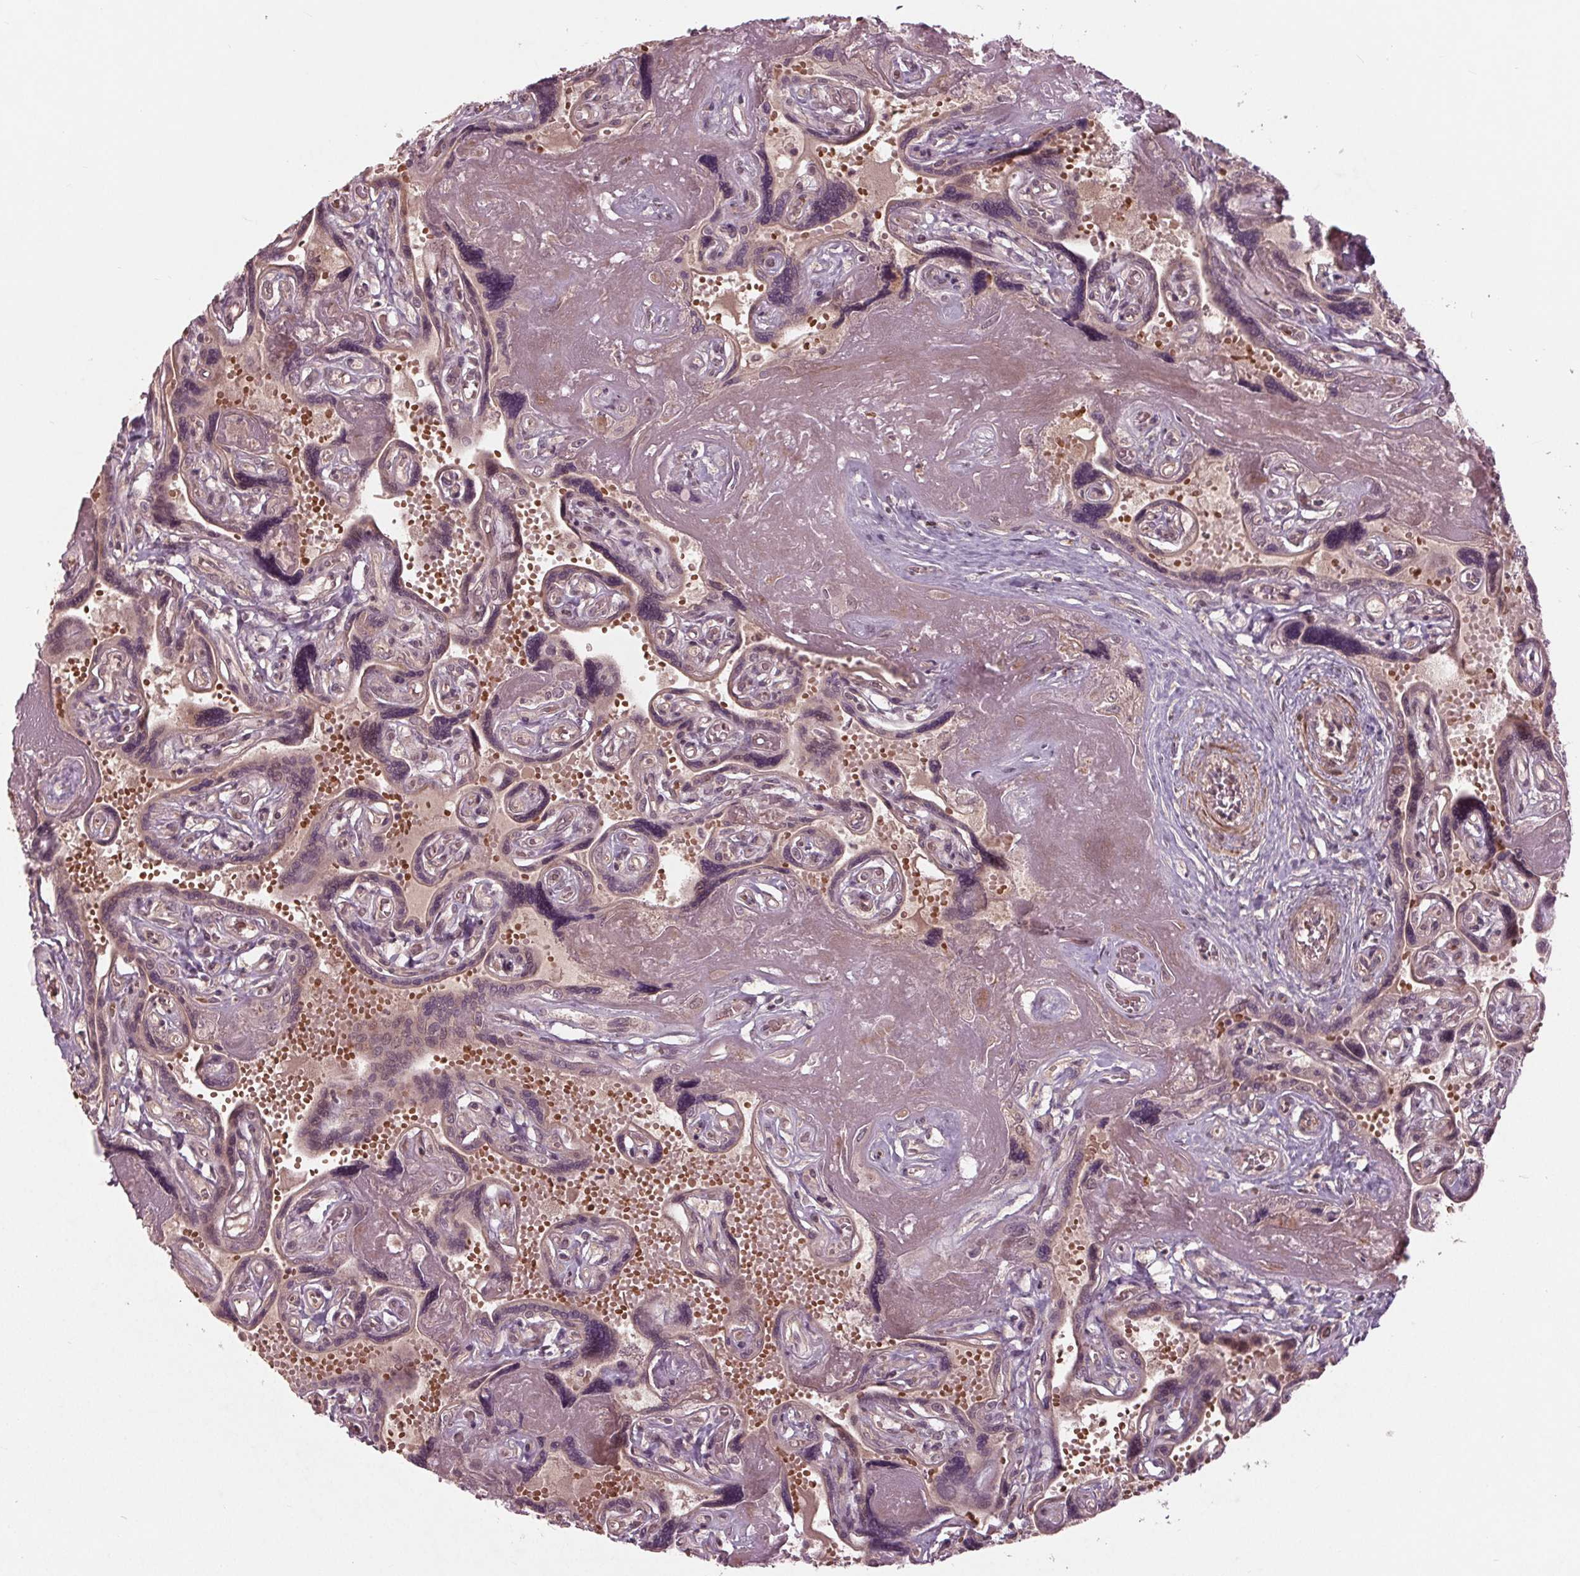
{"staining": {"intensity": "moderate", "quantity": "<25%", "location": "cytoplasmic/membranous,nuclear"}, "tissue": "placenta", "cell_type": "Decidual cells", "image_type": "normal", "snomed": [{"axis": "morphology", "description": "Normal tissue, NOS"}, {"axis": "topography", "description": "Placenta"}], "caption": "The micrograph reveals staining of unremarkable placenta, revealing moderate cytoplasmic/membranous,nuclear protein staining (brown color) within decidual cells. (IHC, brightfield microscopy, high magnification).", "gene": "CDKL4", "patient": {"sex": "female", "age": 32}}